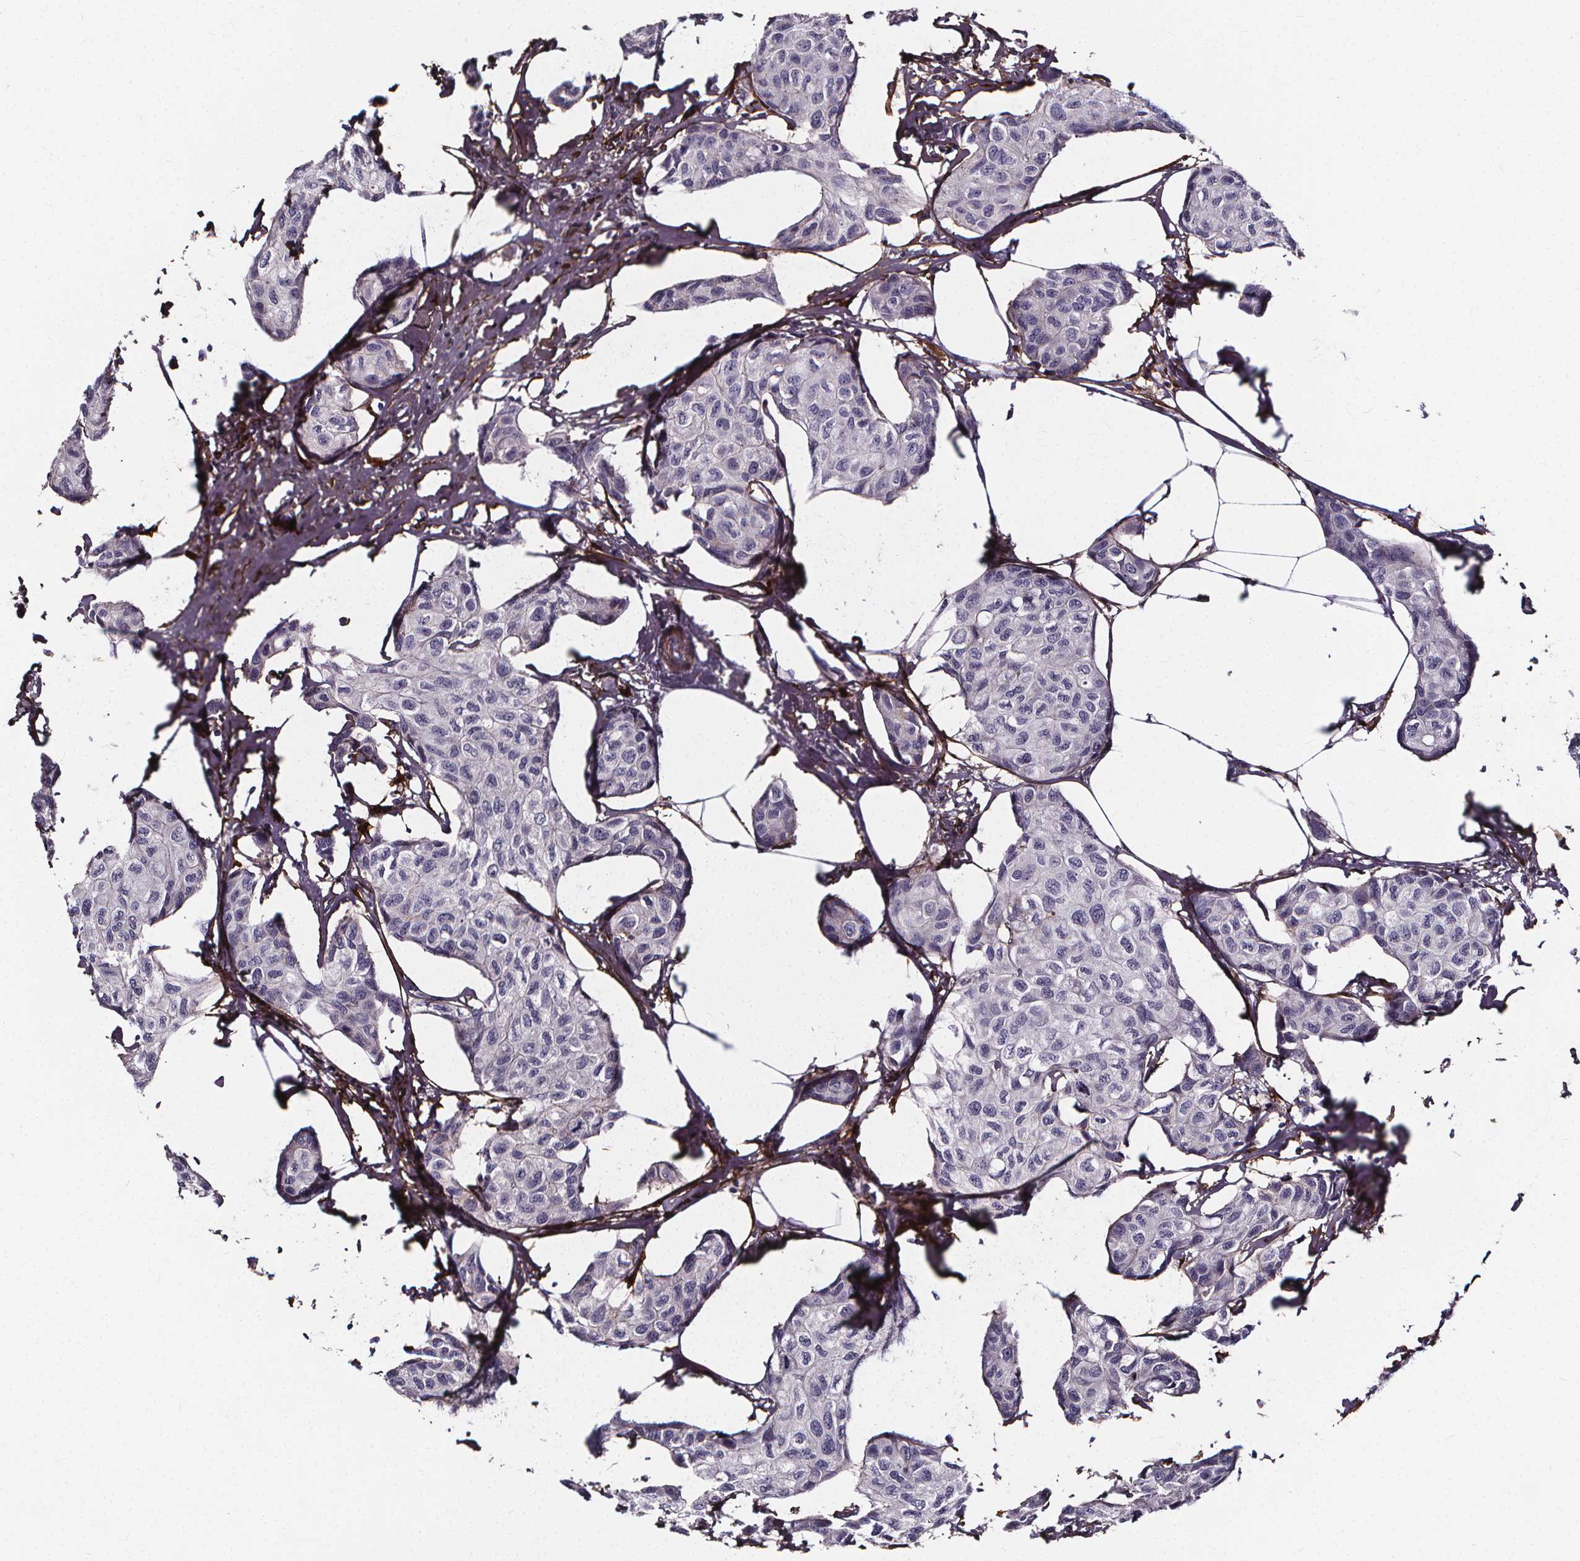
{"staining": {"intensity": "negative", "quantity": "none", "location": "none"}, "tissue": "breast cancer", "cell_type": "Tumor cells", "image_type": "cancer", "snomed": [{"axis": "morphology", "description": "Duct carcinoma"}, {"axis": "topography", "description": "Breast"}], "caption": "IHC image of neoplastic tissue: breast infiltrating ductal carcinoma stained with DAB reveals no significant protein expression in tumor cells.", "gene": "AEBP1", "patient": {"sex": "female", "age": 80}}